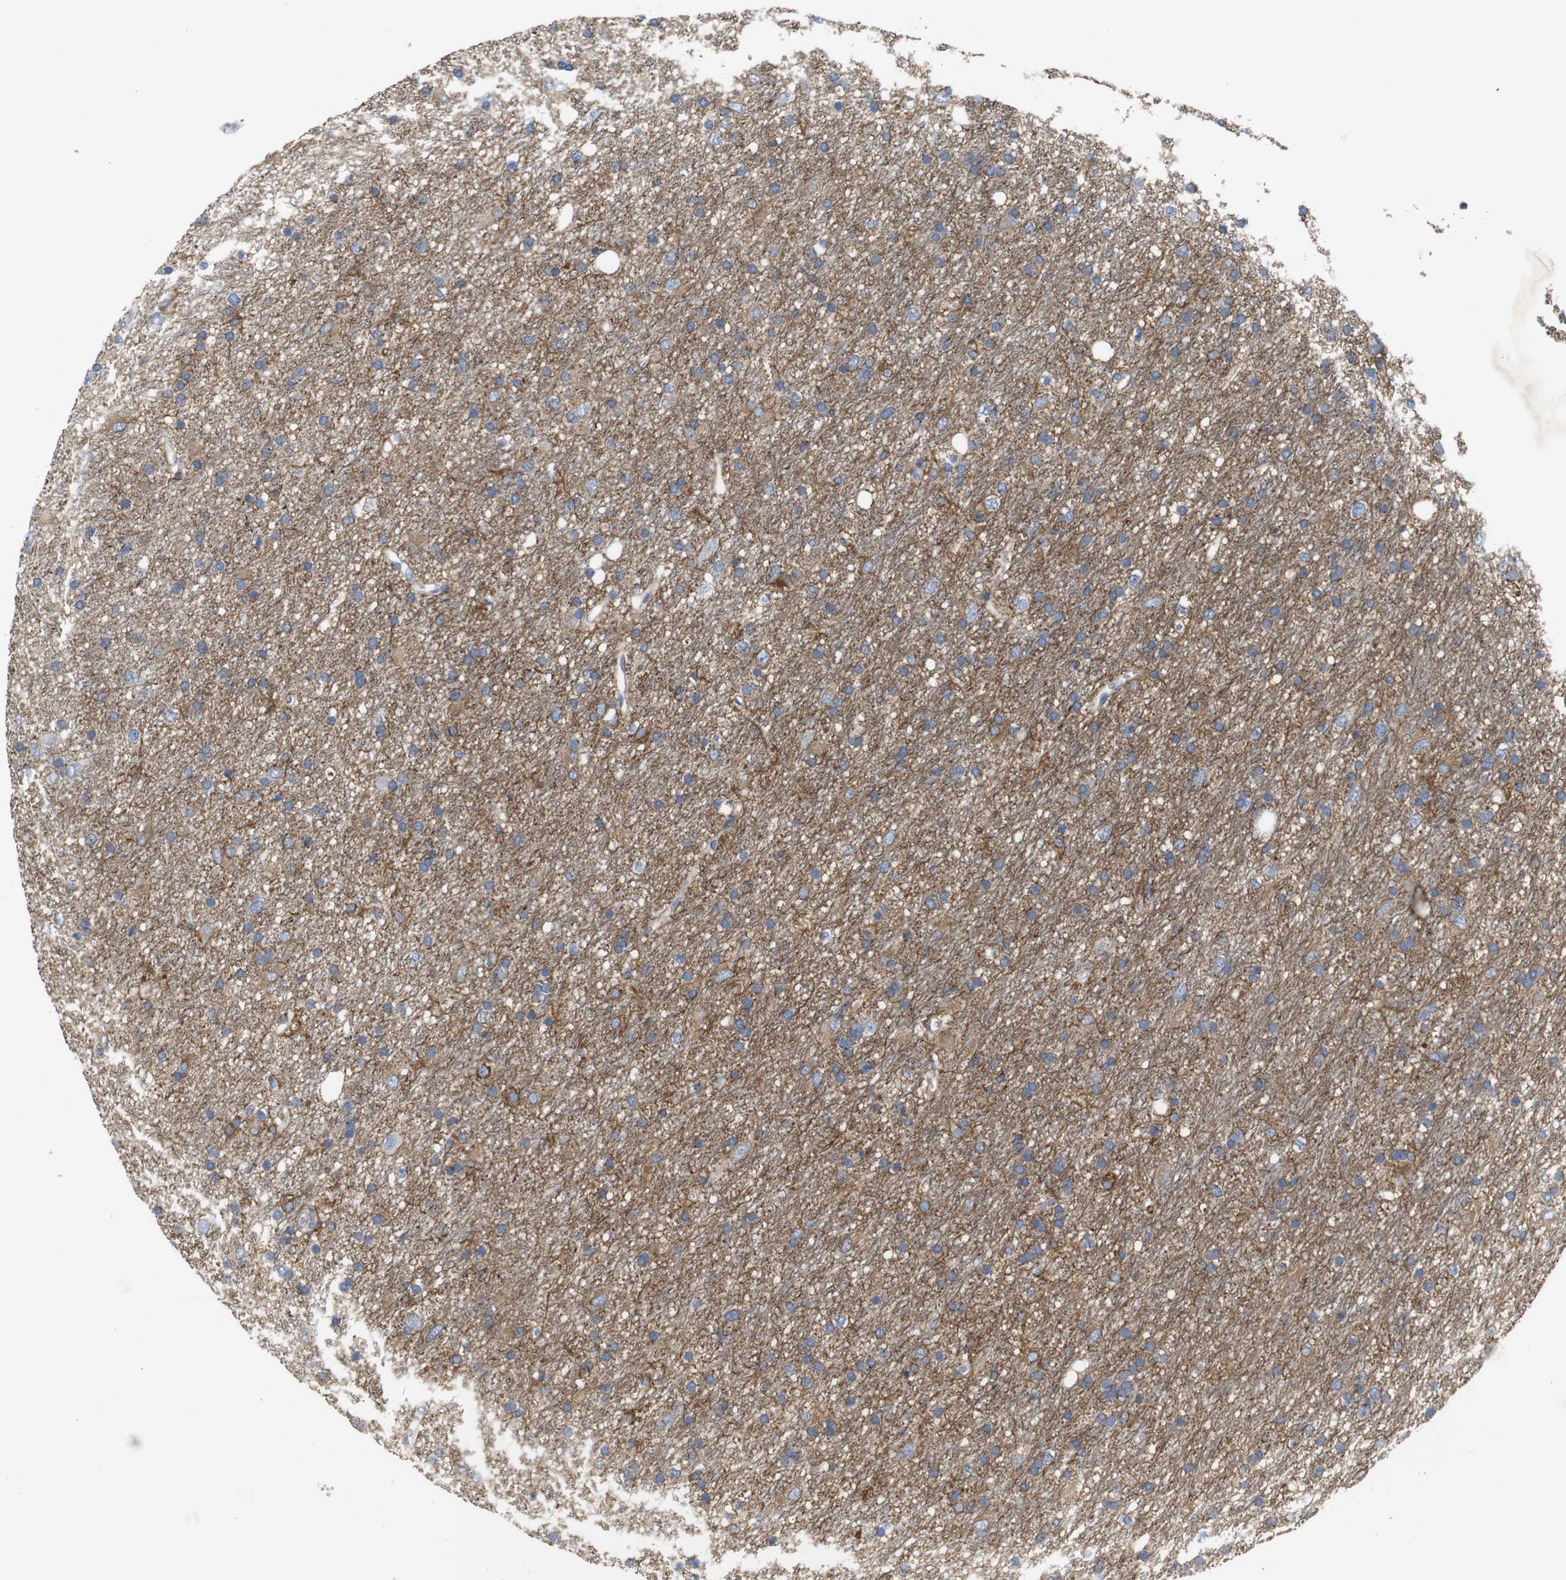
{"staining": {"intensity": "negative", "quantity": "none", "location": "none"}, "tissue": "glioma", "cell_type": "Tumor cells", "image_type": "cancer", "snomed": [{"axis": "morphology", "description": "Glioma, malignant, Low grade"}, {"axis": "topography", "description": "Brain"}], "caption": "A photomicrograph of glioma stained for a protein reveals no brown staining in tumor cells.", "gene": "PDCD1LG2", "patient": {"sex": "male", "age": 77}}